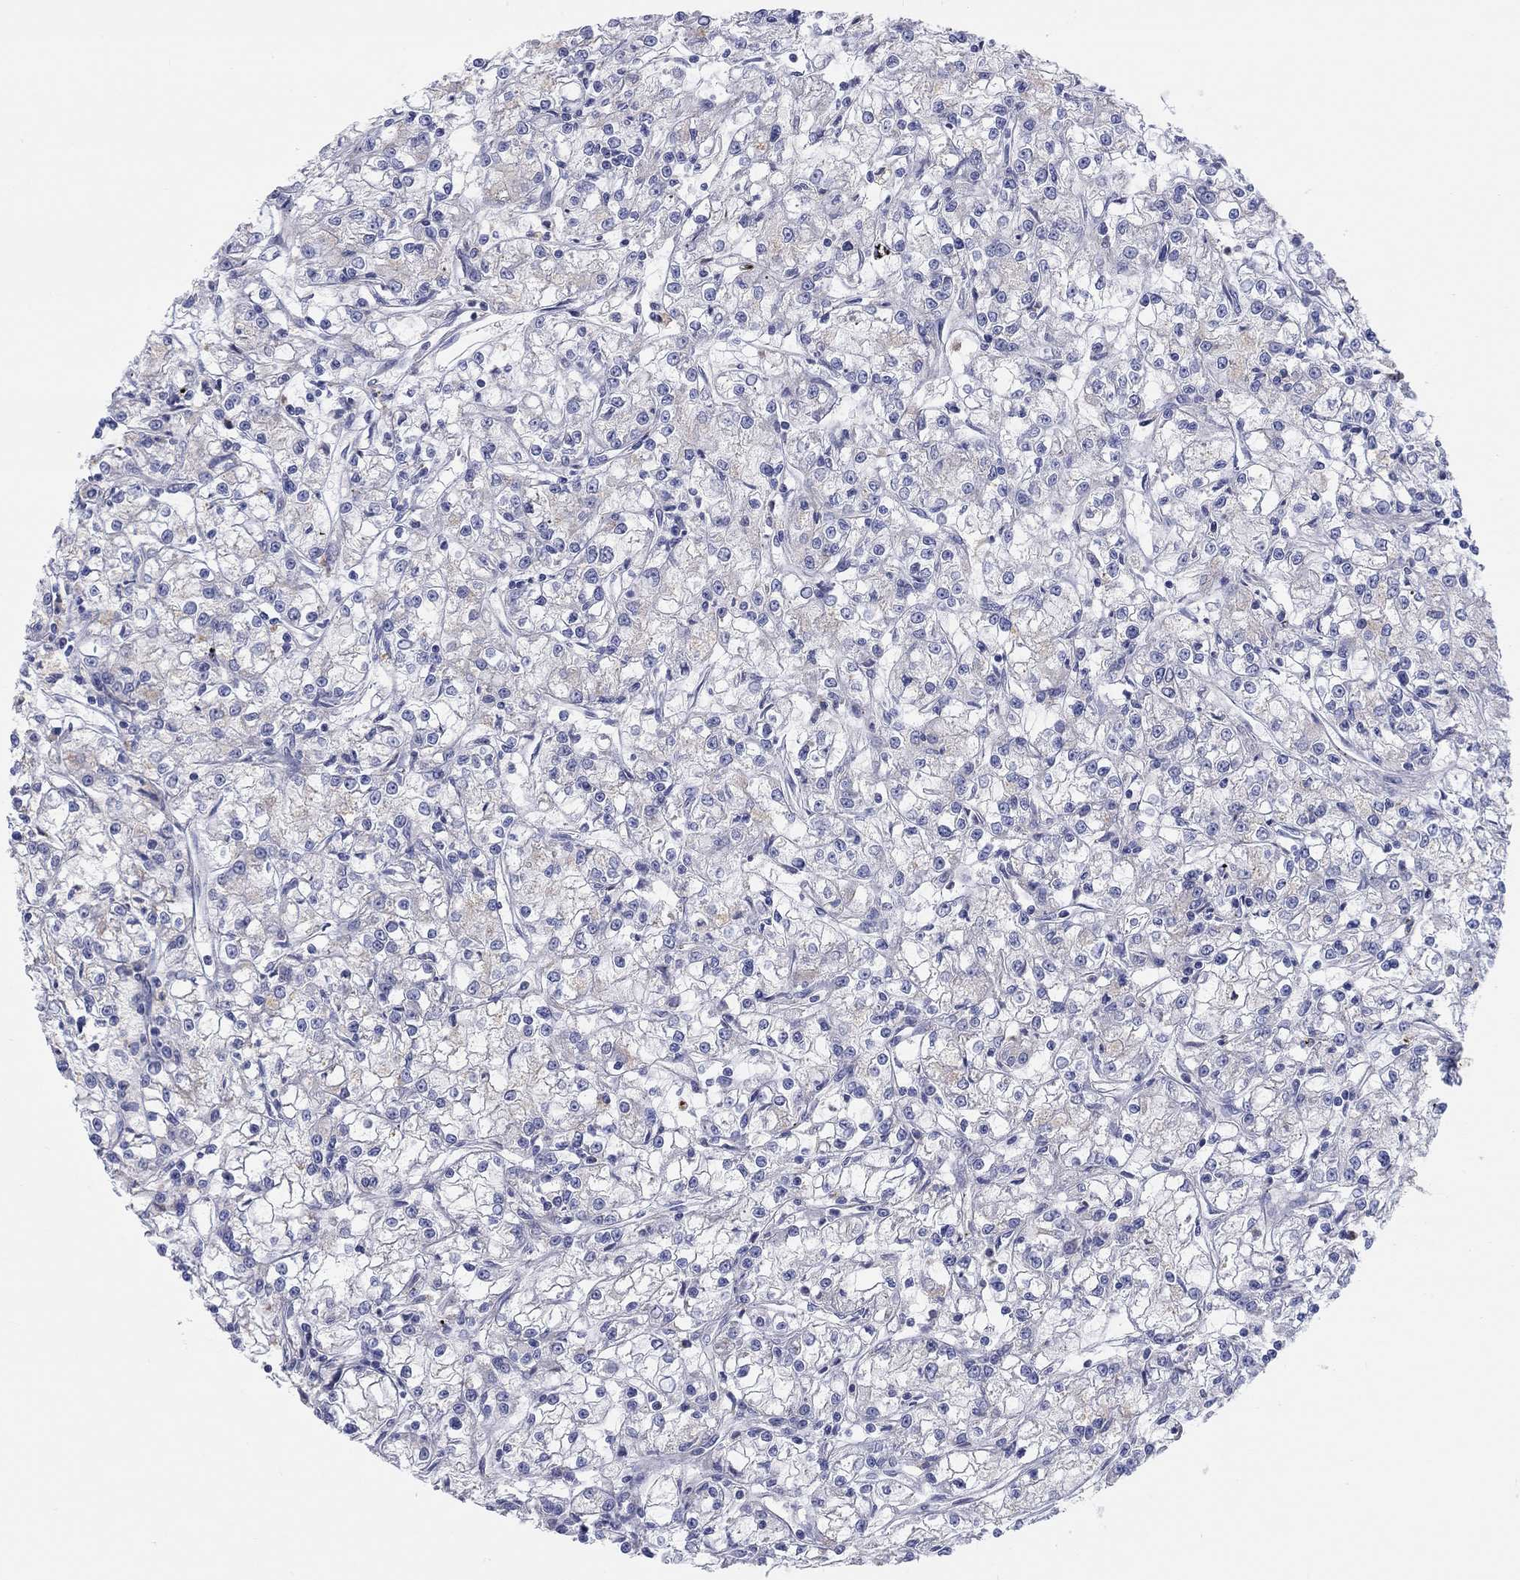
{"staining": {"intensity": "negative", "quantity": "none", "location": "none"}, "tissue": "renal cancer", "cell_type": "Tumor cells", "image_type": "cancer", "snomed": [{"axis": "morphology", "description": "Adenocarcinoma, NOS"}, {"axis": "topography", "description": "Kidney"}], "caption": "This is an IHC photomicrograph of human renal cancer. There is no expression in tumor cells.", "gene": "BCO2", "patient": {"sex": "female", "age": 59}}